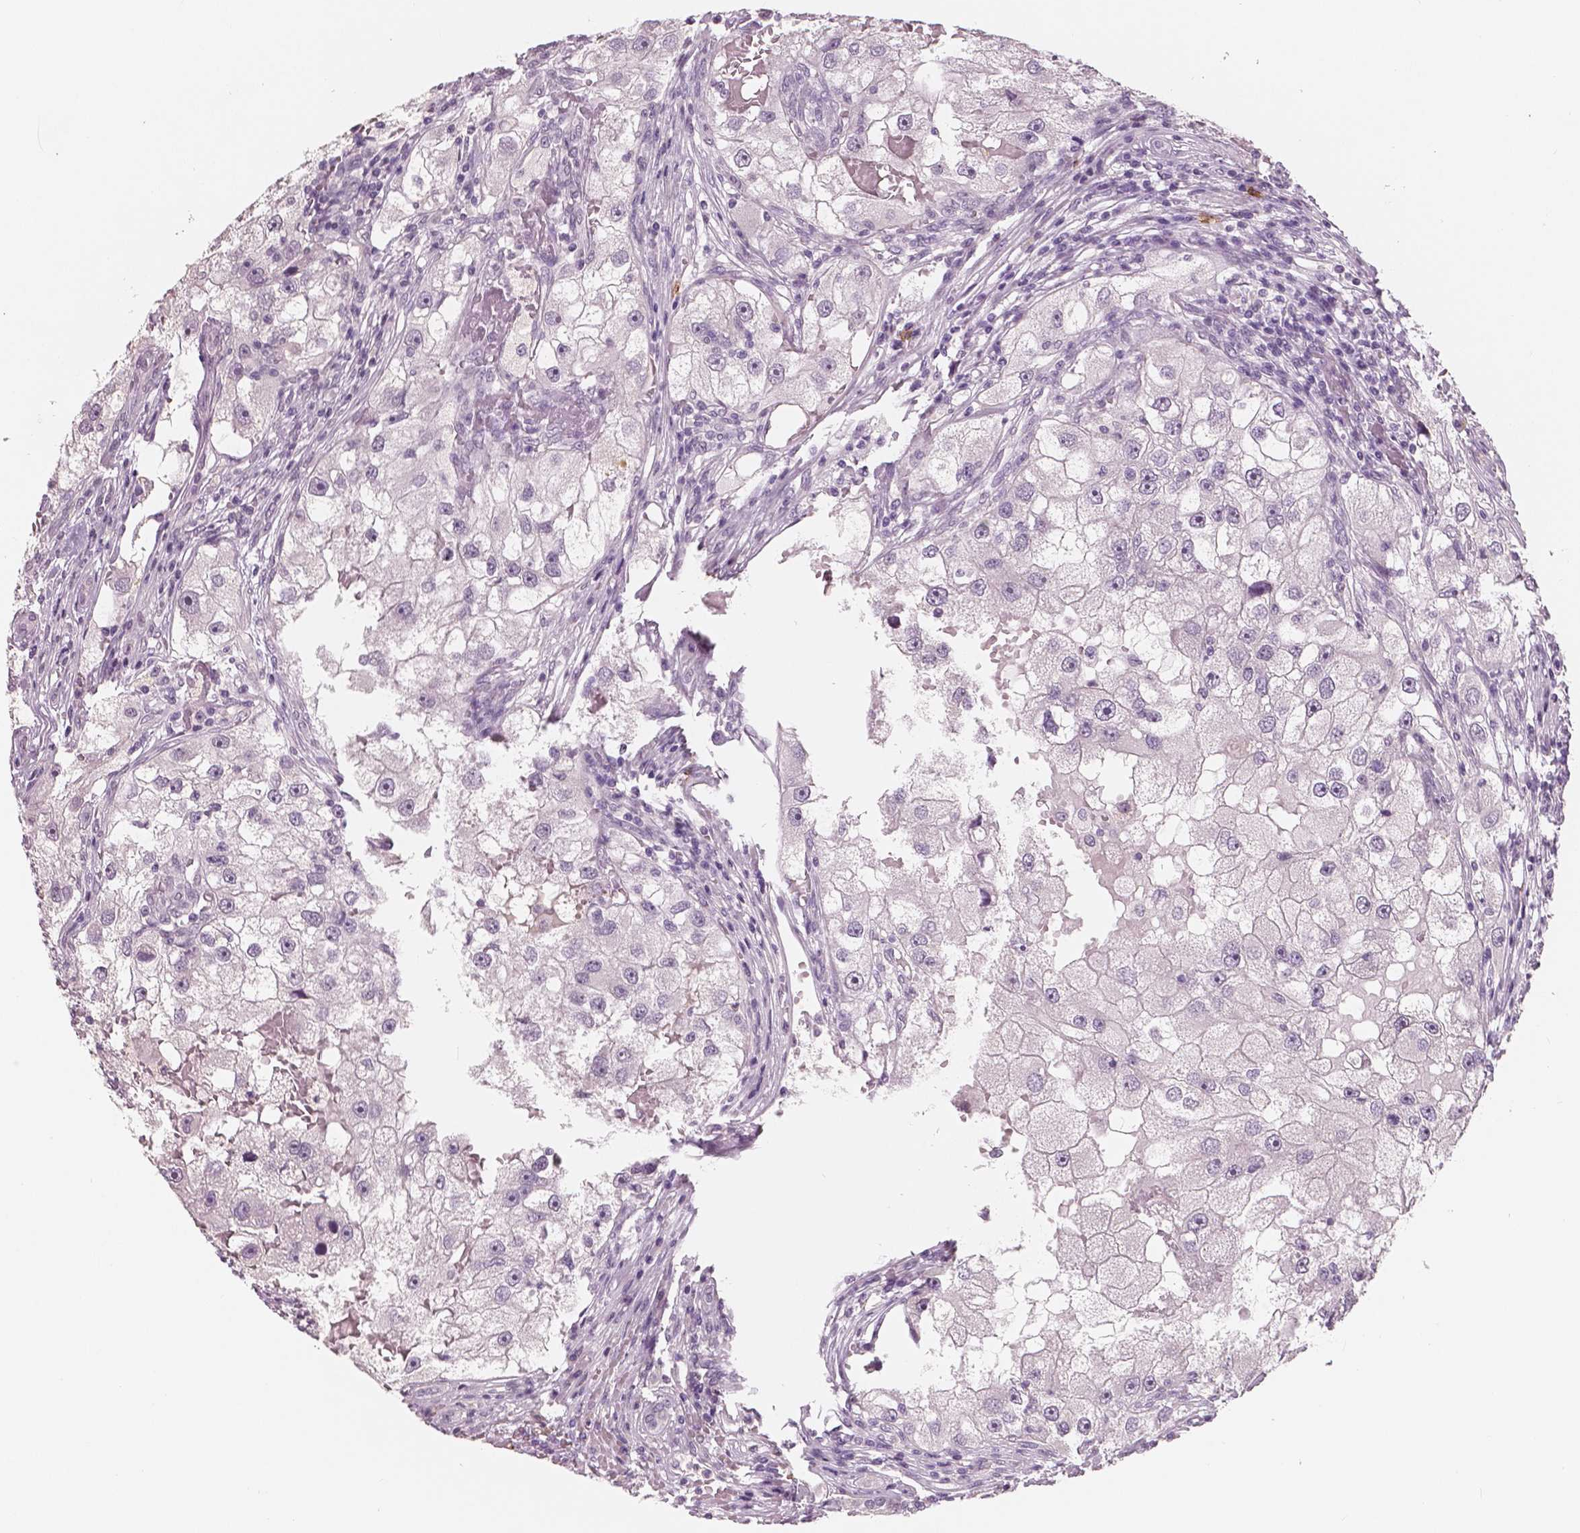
{"staining": {"intensity": "negative", "quantity": "none", "location": "none"}, "tissue": "renal cancer", "cell_type": "Tumor cells", "image_type": "cancer", "snomed": [{"axis": "morphology", "description": "Adenocarcinoma, NOS"}, {"axis": "topography", "description": "Kidney"}], "caption": "Immunohistochemistry image of neoplastic tissue: human renal cancer (adenocarcinoma) stained with DAB (3,3'-diaminobenzidine) shows no significant protein staining in tumor cells. (Stains: DAB (3,3'-diaminobenzidine) immunohistochemistry (IHC) with hematoxylin counter stain, Microscopy: brightfield microscopy at high magnification).", "gene": "KIT", "patient": {"sex": "male", "age": 63}}